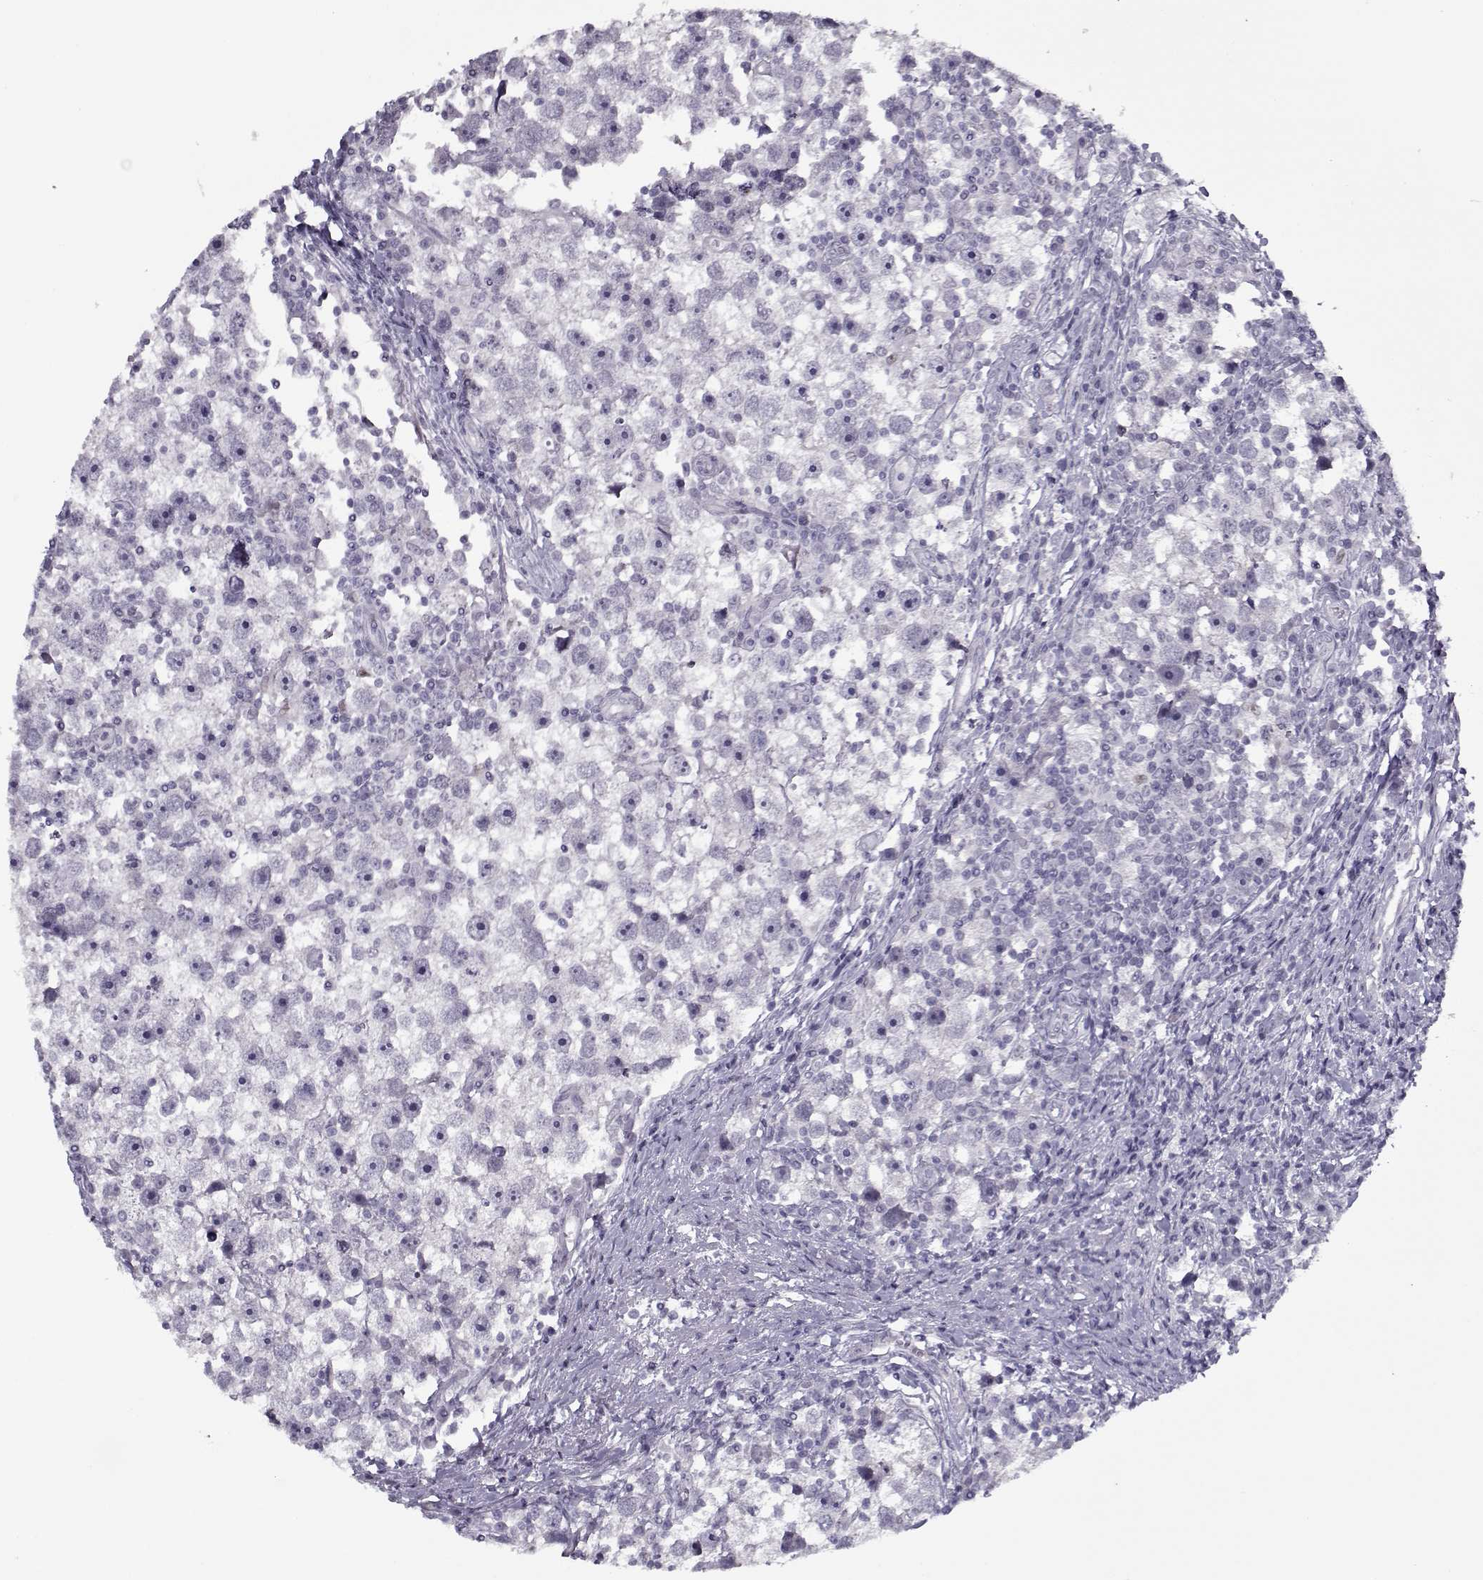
{"staining": {"intensity": "negative", "quantity": "none", "location": "none"}, "tissue": "testis cancer", "cell_type": "Tumor cells", "image_type": "cancer", "snomed": [{"axis": "morphology", "description": "Seminoma, NOS"}, {"axis": "topography", "description": "Testis"}], "caption": "Immunohistochemistry (IHC) photomicrograph of neoplastic tissue: human testis cancer stained with DAB (3,3'-diaminobenzidine) shows no significant protein staining in tumor cells.", "gene": "CIBAR1", "patient": {"sex": "male", "age": 30}}